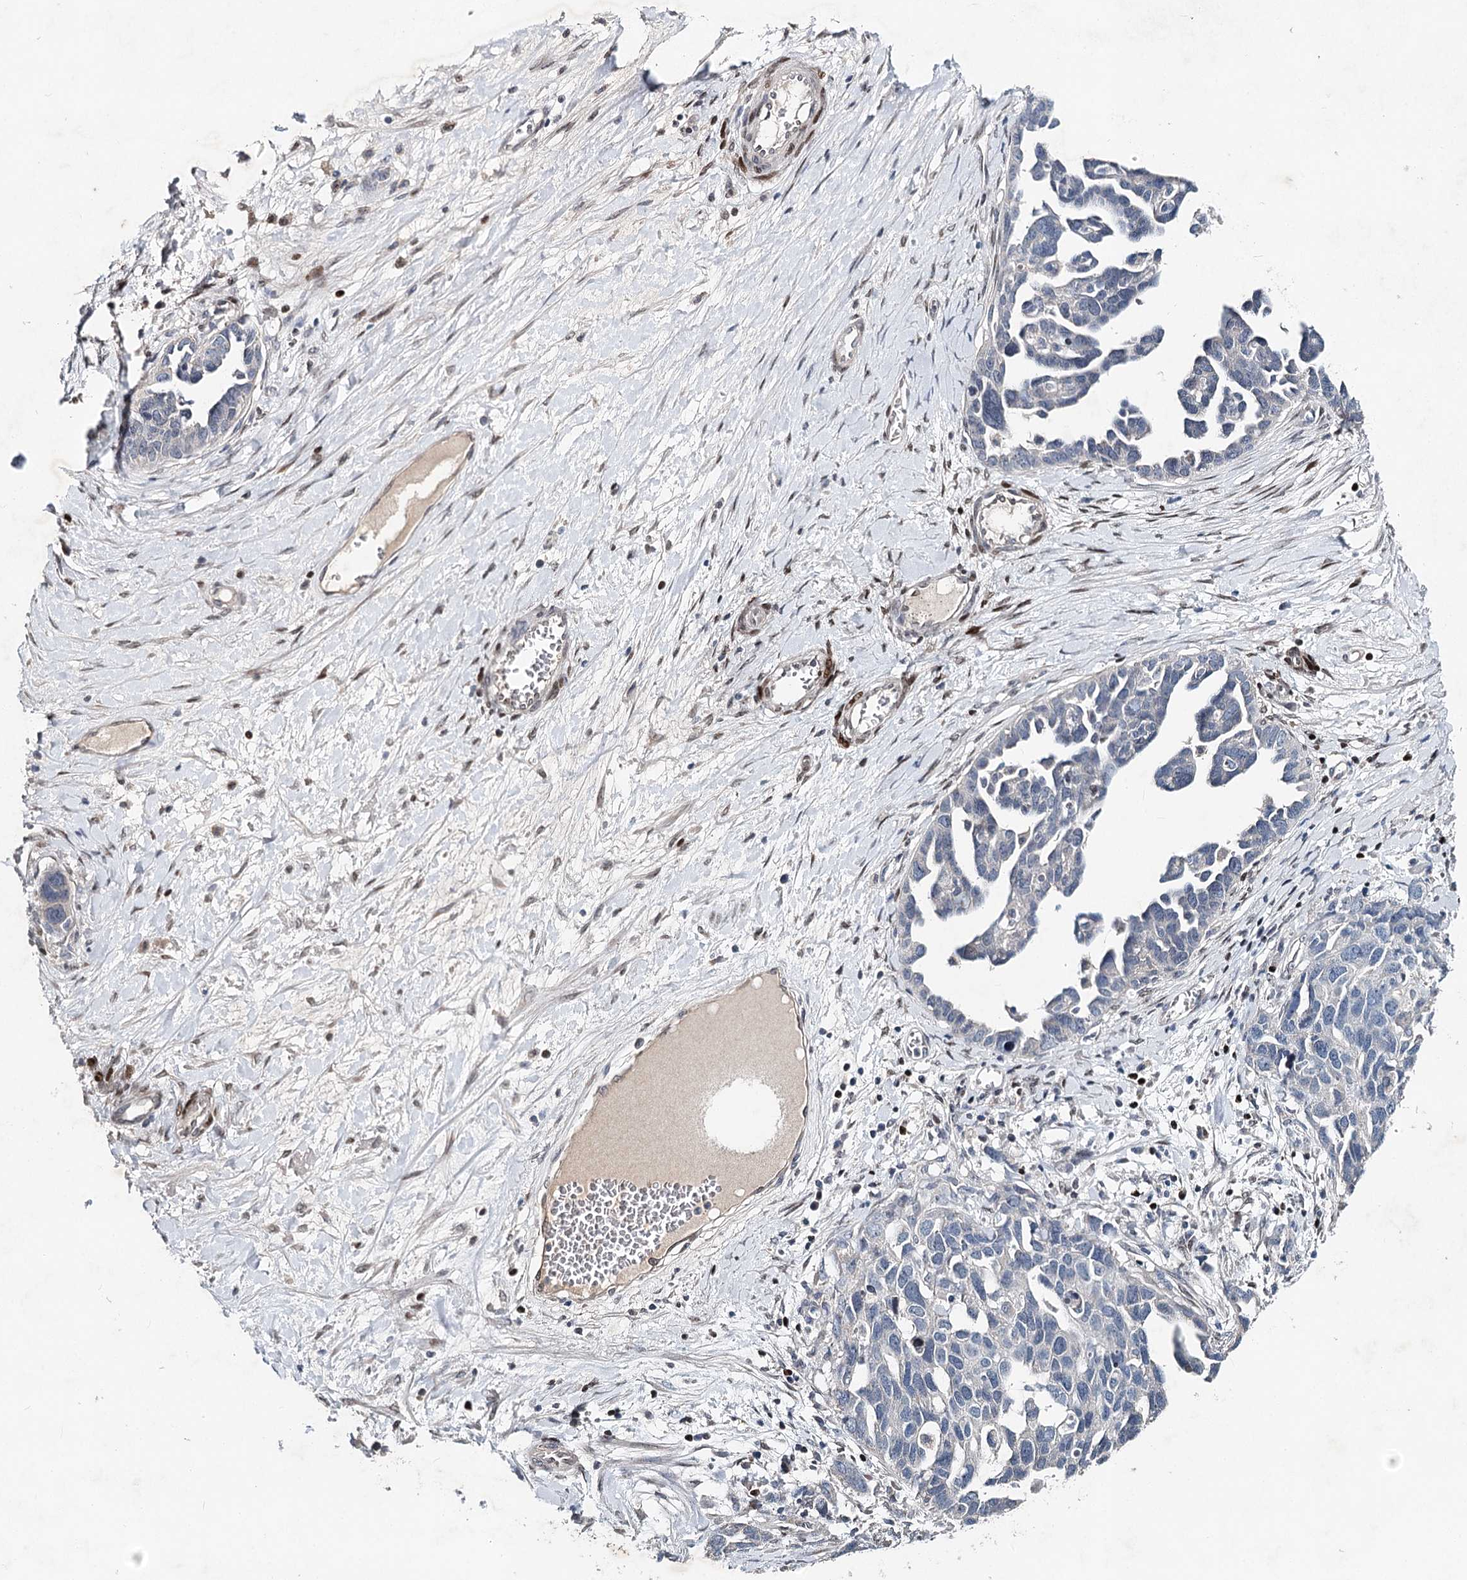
{"staining": {"intensity": "negative", "quantity": "none", "location": "none"}, "tissue": "ovarian cancer", "cell_type": "Tumor cells", "image_type": "cancer", "snomed": [{"axis": "morphology", "description": "Cystadenocarcinoma, serous, NOS"}, {"axis": "topography", "description": "Ovary"}], "caption": "This is an immunohistochemistry (IHC) micrograph of human serous cystadenocarcinoma (ovarian). There is no positivity in tumor cells.", "gene": "FRMD4A", "patient": {"sex": "female", "age": 54}}